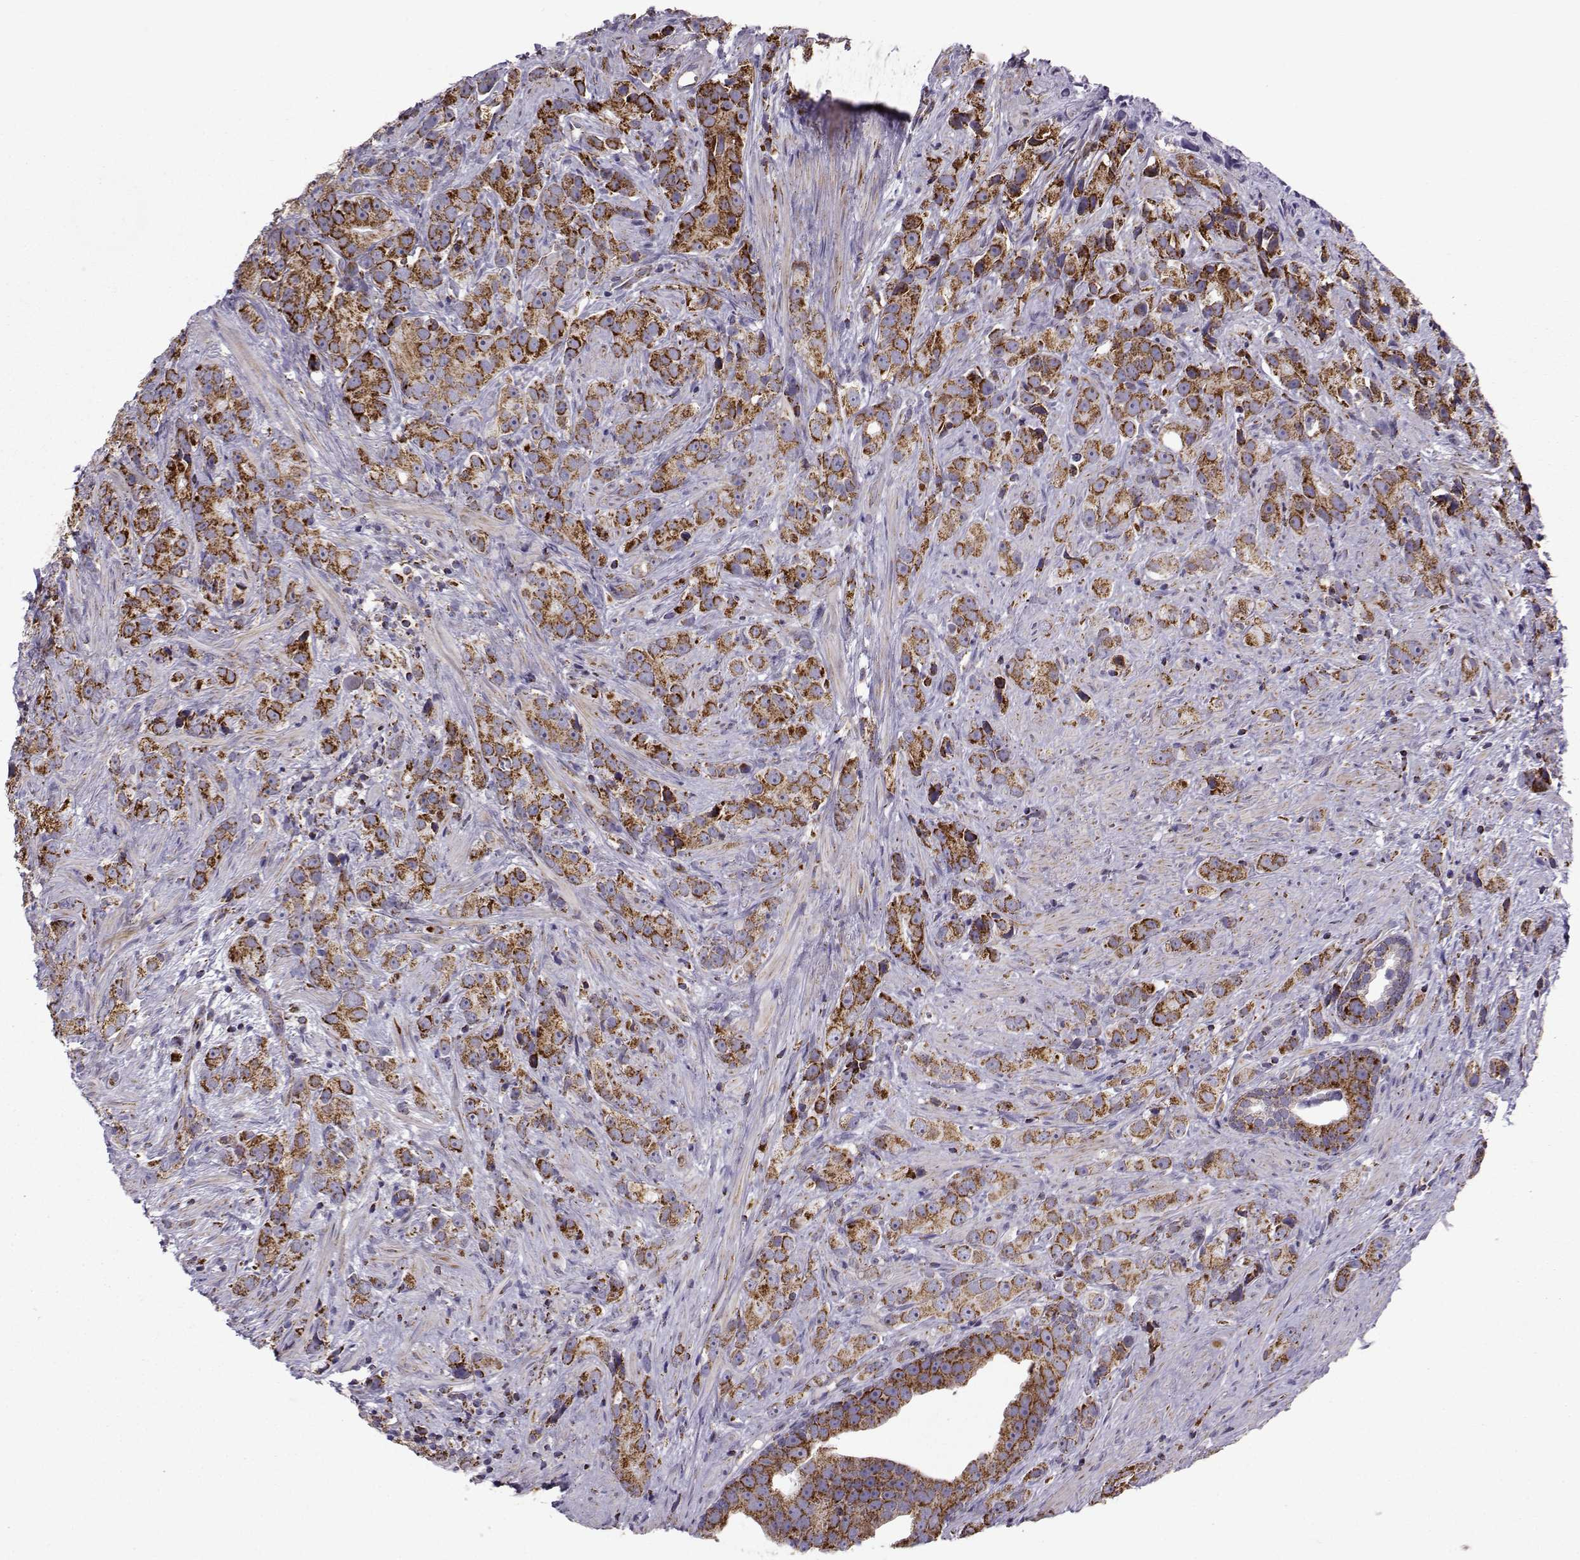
{"staining": {"intensity": "strong", "quantity": ">75%", "location": "cytoplasmic/membranous"}, "tissue": "prostate cancer", "cell_type": "Tumor cells", "image_type": "cancer", "snomed": [{"axis": "morphology", "description": "Adenocarcinoma, High grade"}, {"axis": "topography", "description": "Prostate"}], "caption": "Immunohistochemical staining of human adenocarcinoma (high-grade) (prostate) reveals high levels of strong cytoplasmic/membranous positivity in approximately >75% of tumor cells.", "gene": "NECAB3", "patient": {"sex": "male", "age": 90}}